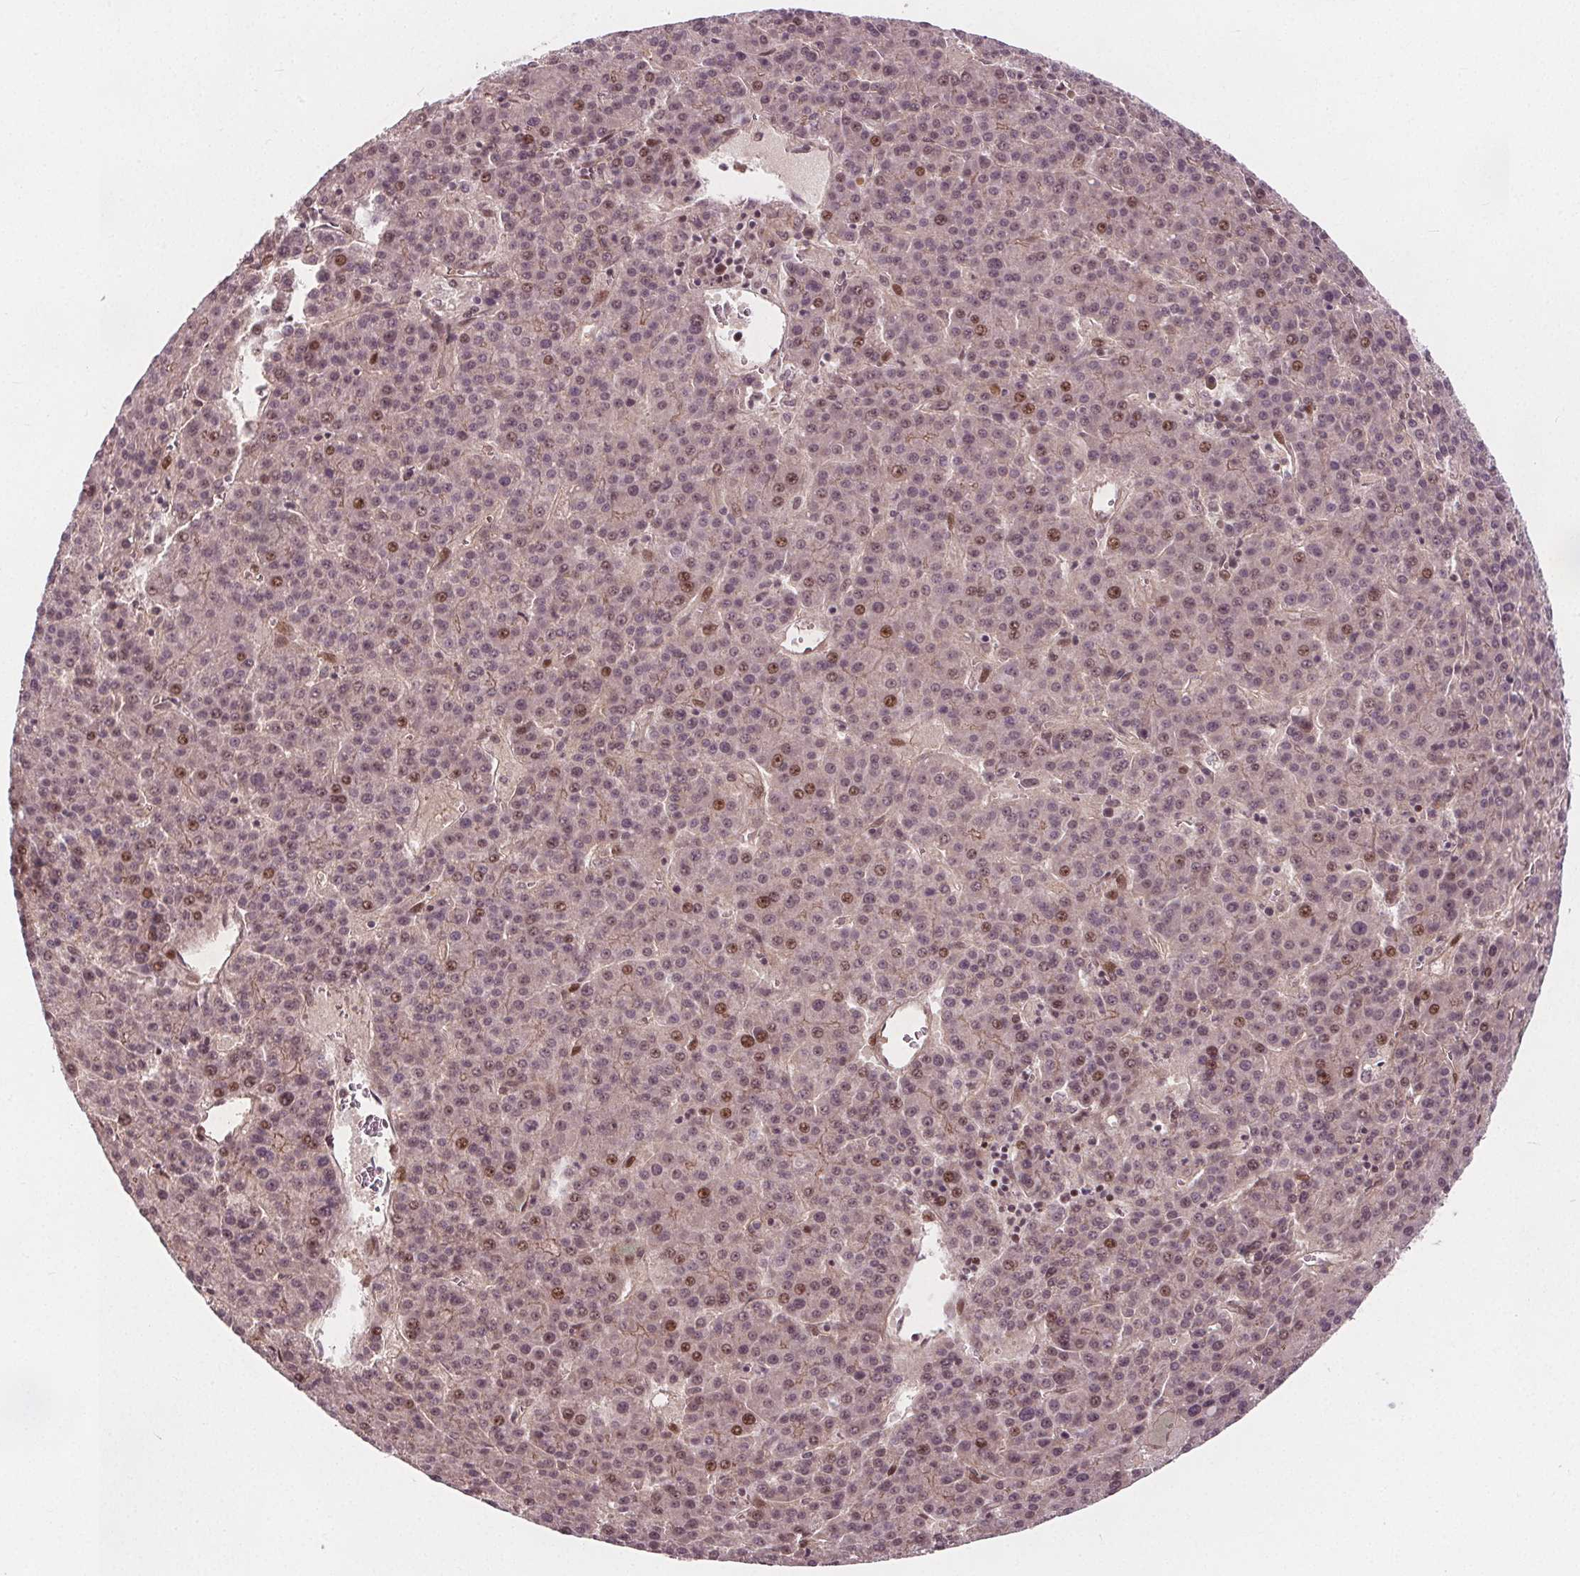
{"staining": {"intensity": "weak", "quantity": "25%-75%", "location": "nuclear"}, "tissue": "liver cancer", "cell_type": "Tumor cells", "image_type": "cancer", "snomed": [{"axis": "morphology", "description": "Carcinoma, Hepatocellular, NOS"}, {"axis": "topography", "description": "Liver"}], "caption": "Human liver hepatocellular carcinoma stained with a brown dye reveals weak nuclear positive positivity in approximately 25%-75% of tumor cells.", "gene": "AKT1S1", "patient": {"sex": "female", "age": 58}}